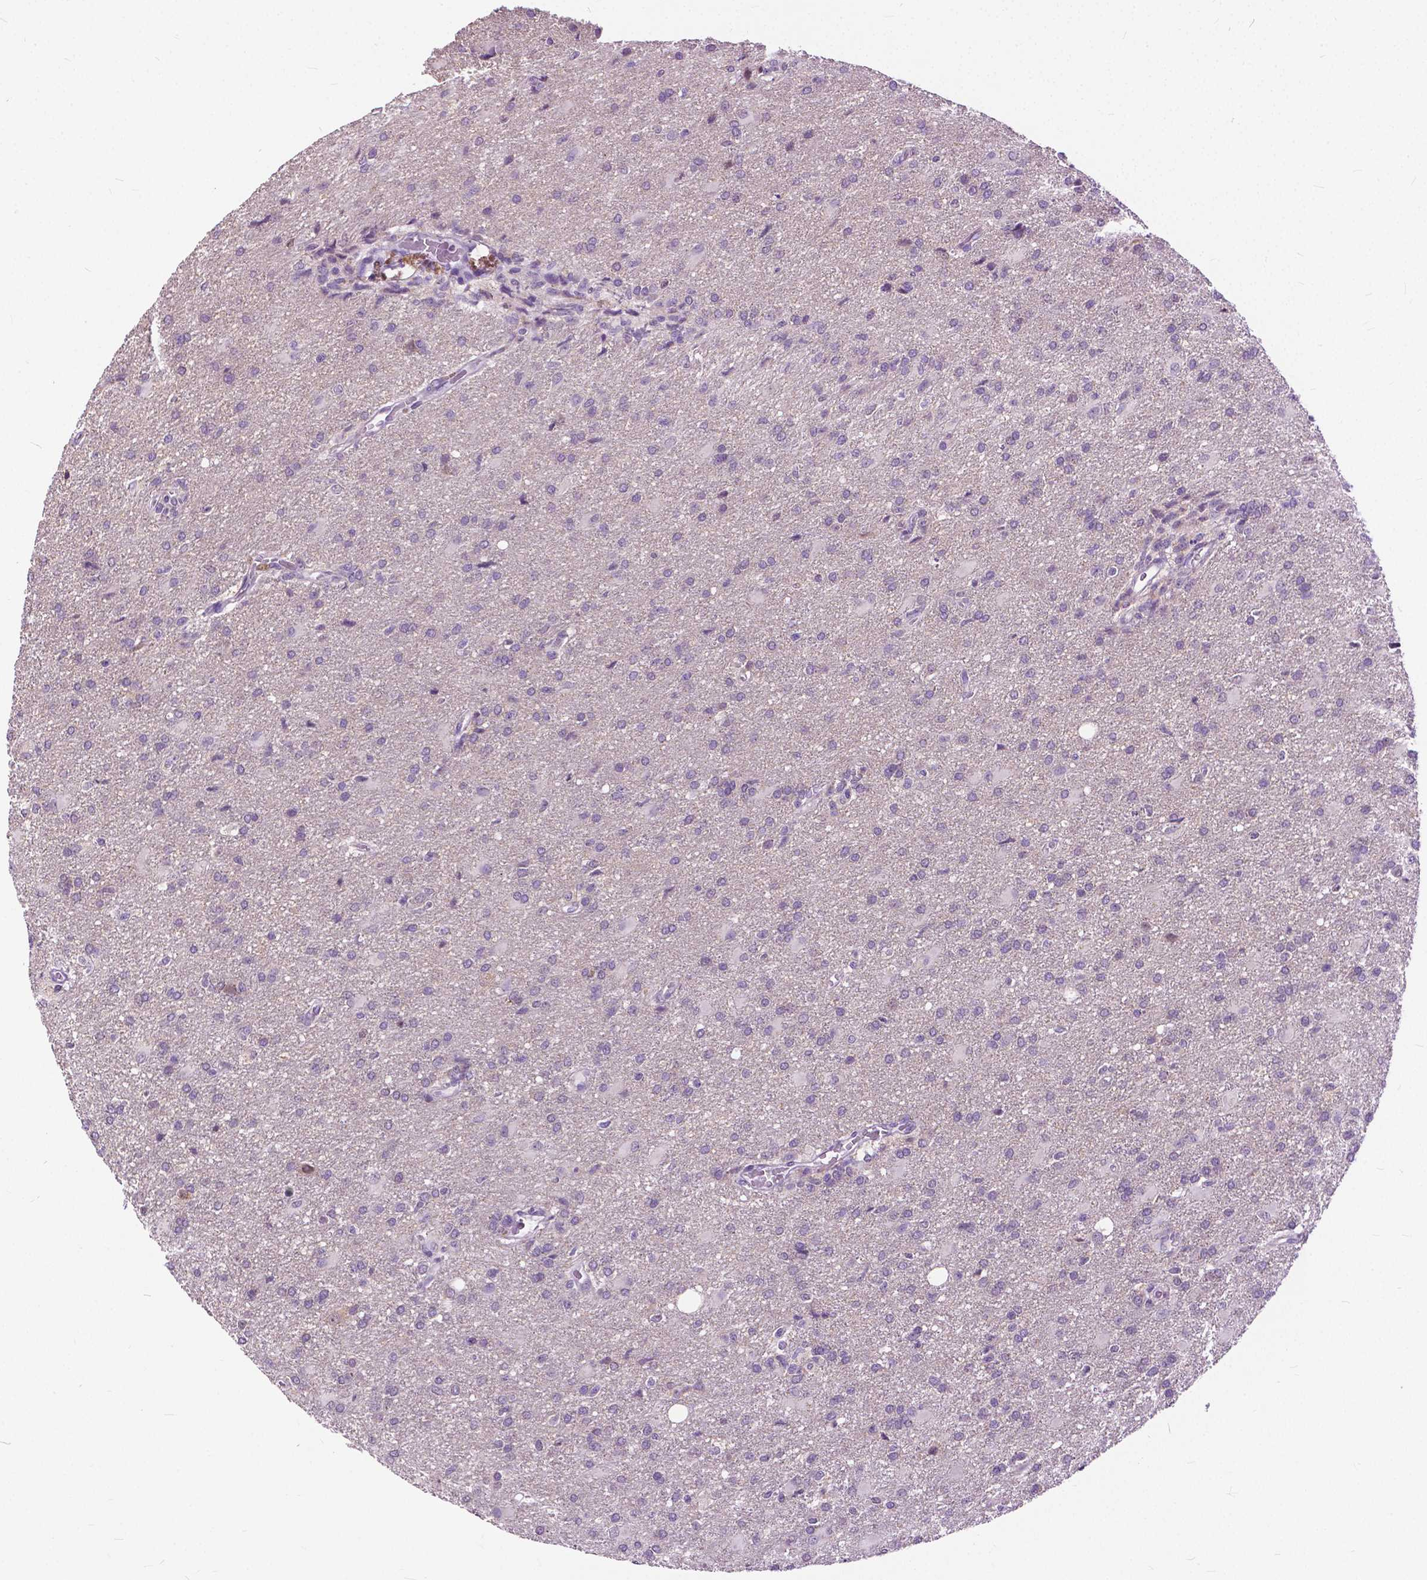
{"staining": {"intensity": "negative", "quantity": "none", "location": "none"}, "tissue": "glioma", "cell_type": "Tumor cells", "image_type": "cancer", "snomed": [{"axis": "morphology", "description": "Glioma, malignant, High grade"}, {"axis": "topography", "description": "Brain"}], "caption": "An image of human glioma is negative for staining in tumor cells. The staining is performed using DAB (3,3'-diaminobenzidine) brown chromogen with nuclei counter-stained in using hematoxylin.", "gene": "TTC9B", "patient": {"sex": "male", "age": 68}}